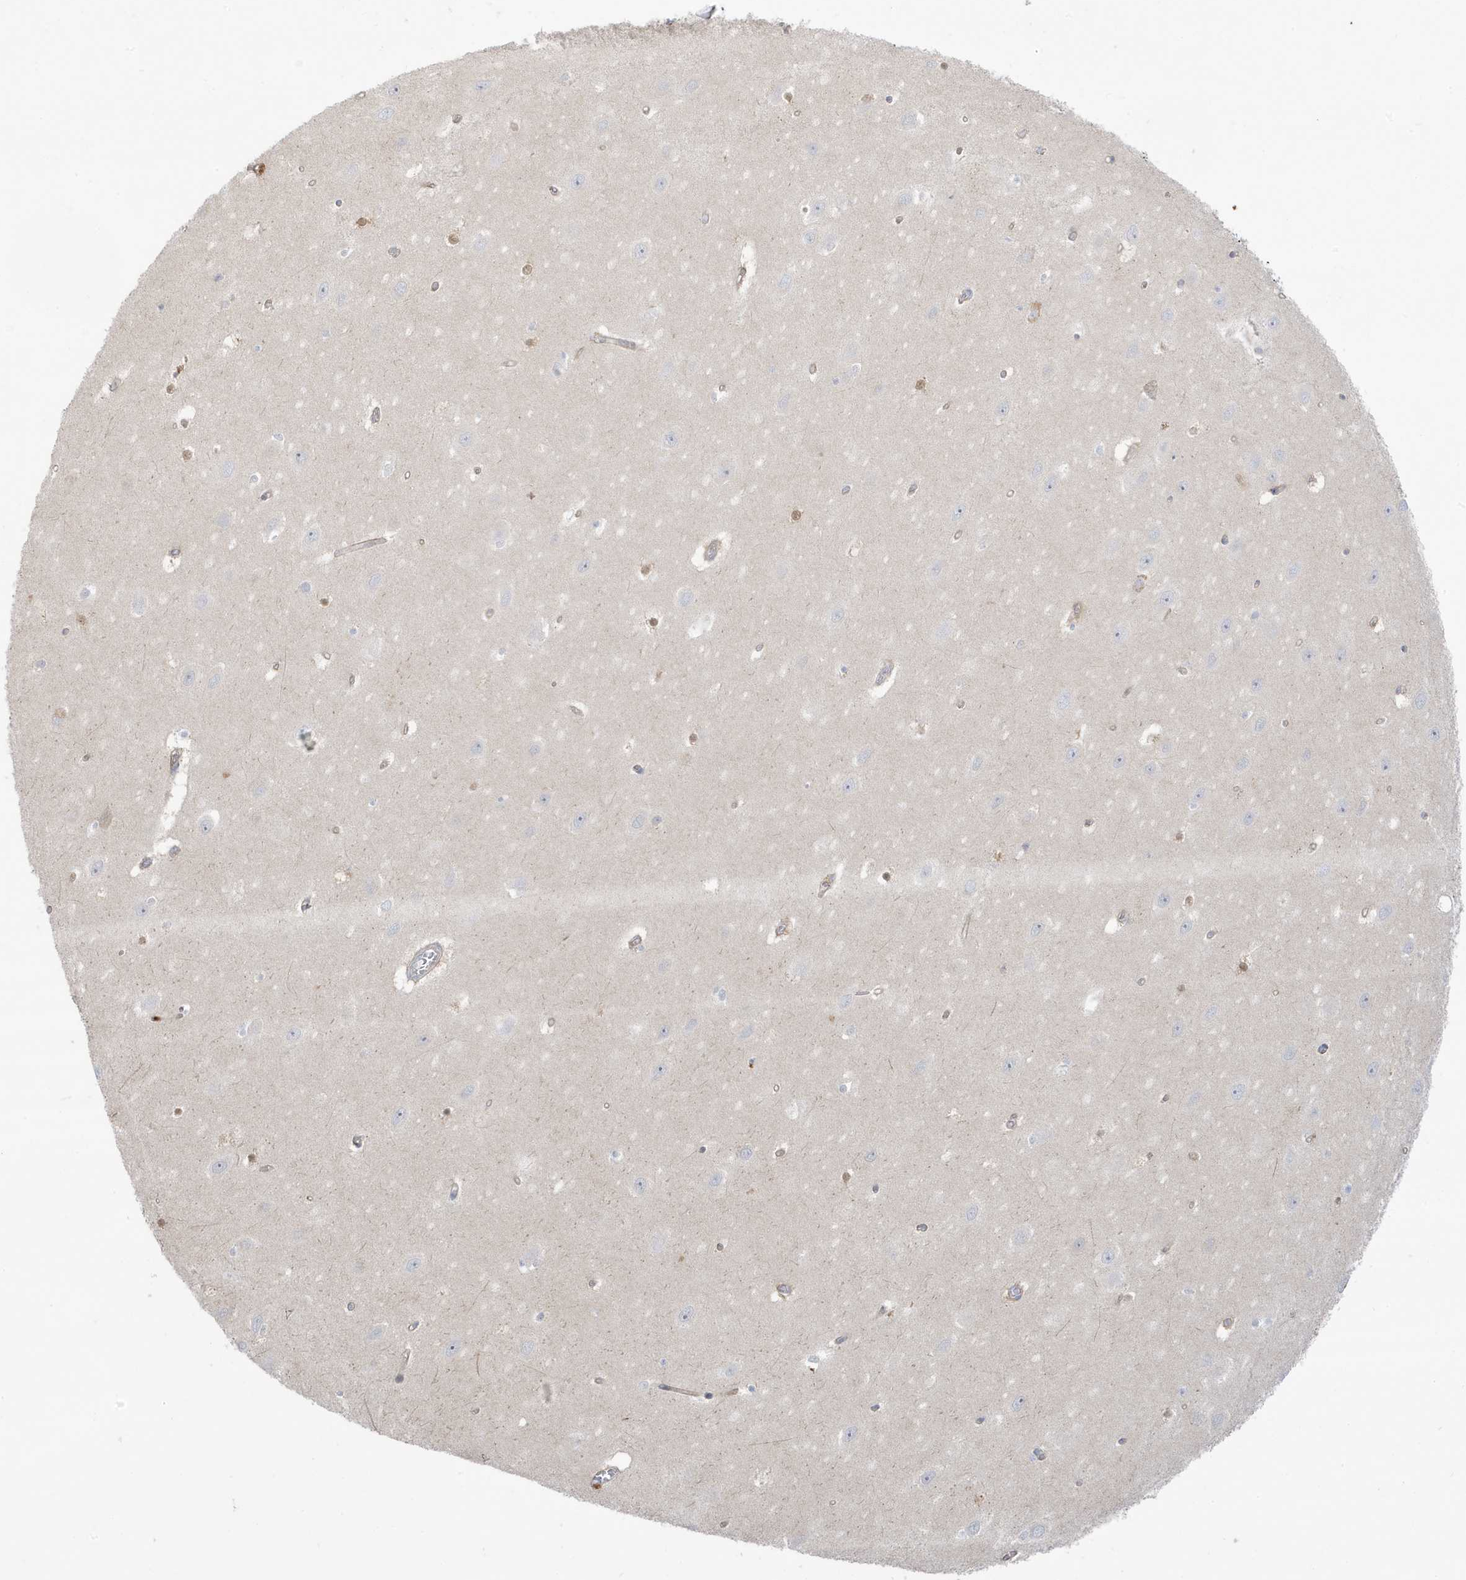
{"staining": {"intensity": "weak", "quantity": "<25%", "location": "nuclear"}, "tissue": "hippocampus", "cell_type": "Glial cells", "image_type": "normal", "snomed": [{"axis": "morphology", "description": "Normal tissue, NOS"}, {"axis": "topography", "description": "Hippocampus"}], "caption": "Immunohistochemical staining of benign human hippocampus exhibits no significant positivity in glial cells.", "gene": "ATP13A5", "patient": {"sex": "female", "age": 64}}